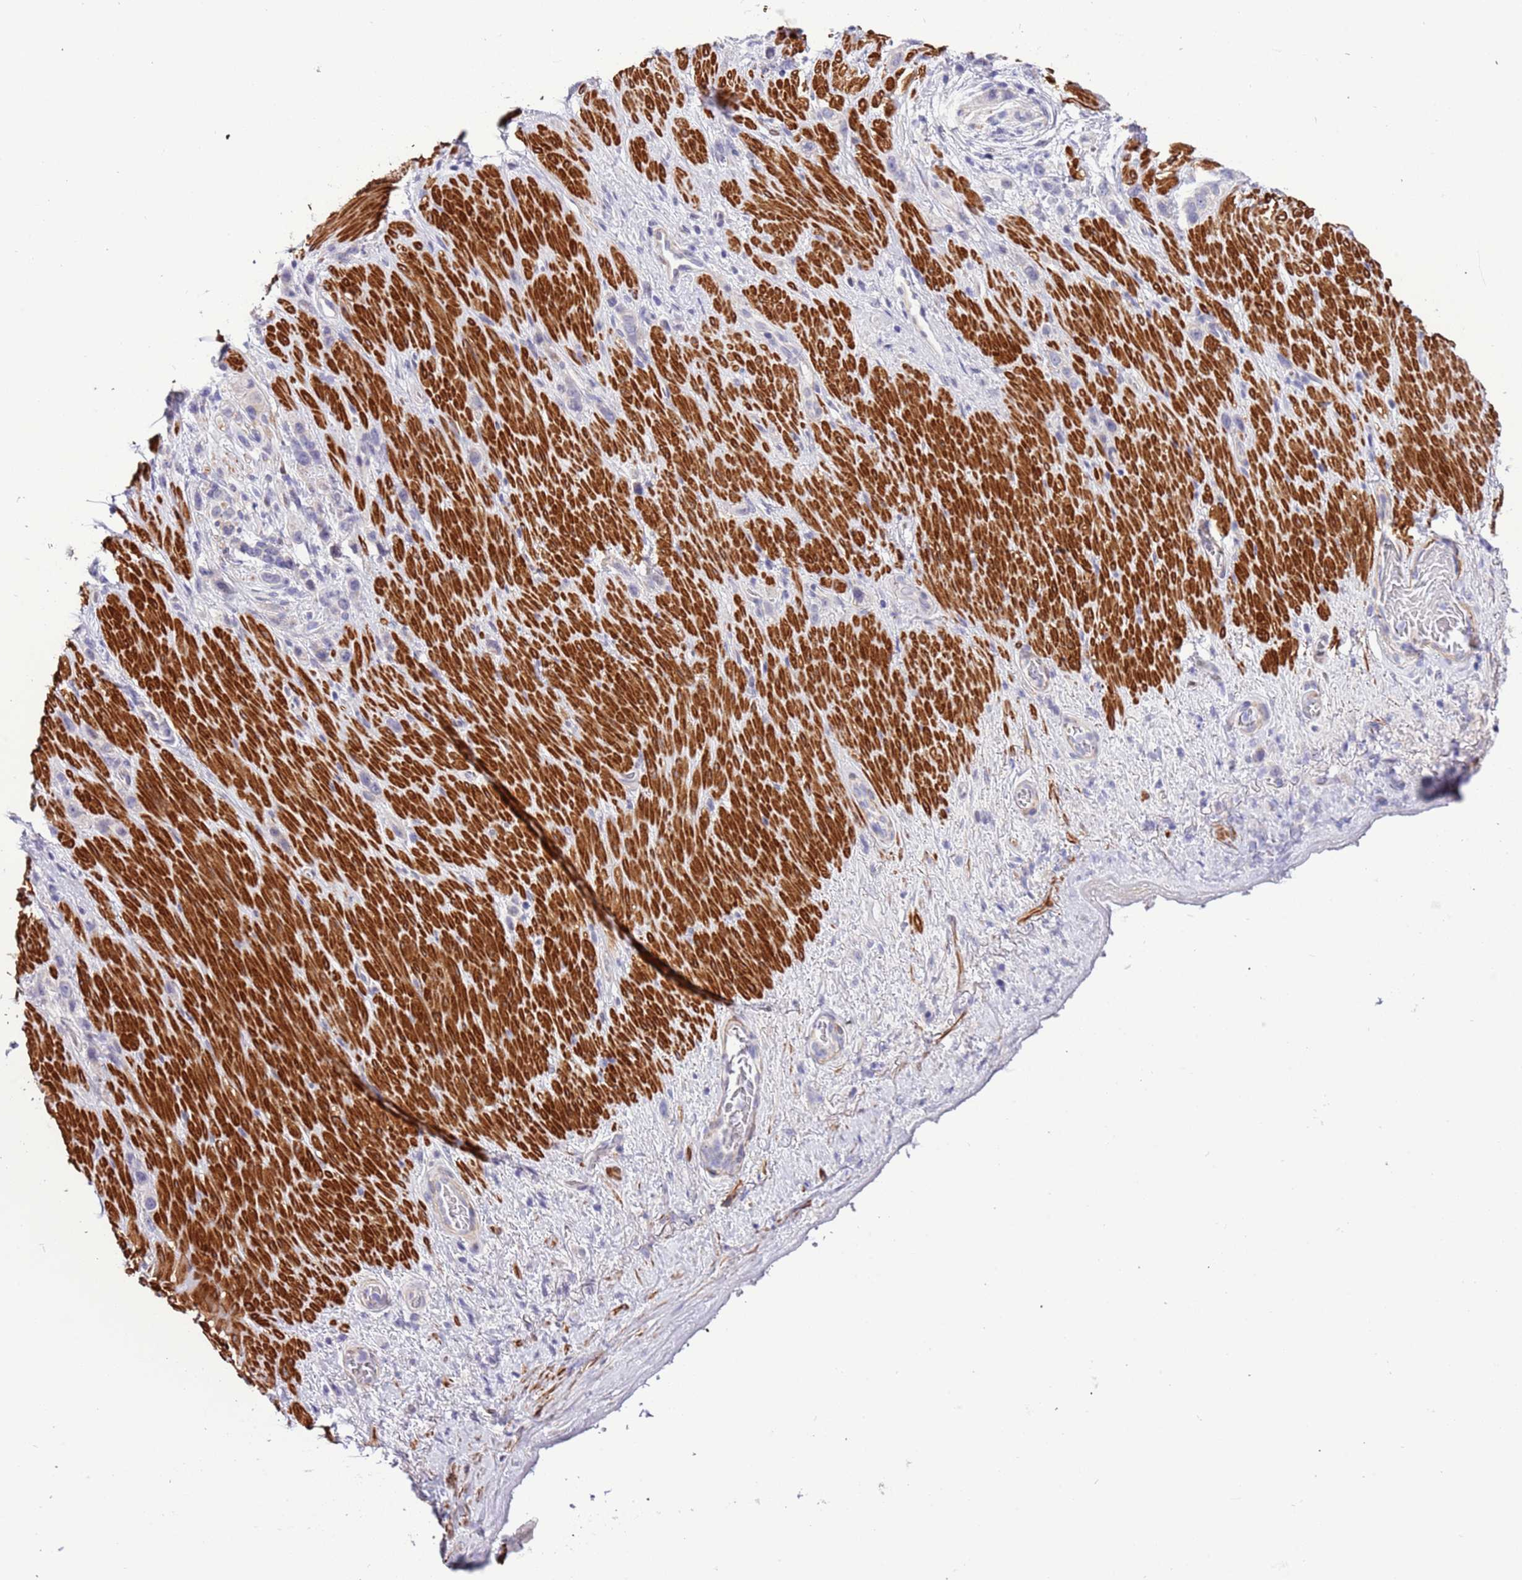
{"staining": {"intensity": "negative", "quantity": "none", "location": "none"}, "tissue": "stomach cancer", "cell_type": "Tumor cells", "image_type": "cancer", "snomed": [{"axis": "morphology", "description": "Adenocarcinoma, NOS"}, {"axis": "topography", "description": "Stomach"}], "caption": "DAB immunohistochemical staining of human adenocarcinoma (stomach) shows no significant positivity in tumor cells.", "gene": "PLEKHH1", "patient": {"sex": "female", "age": 65}}